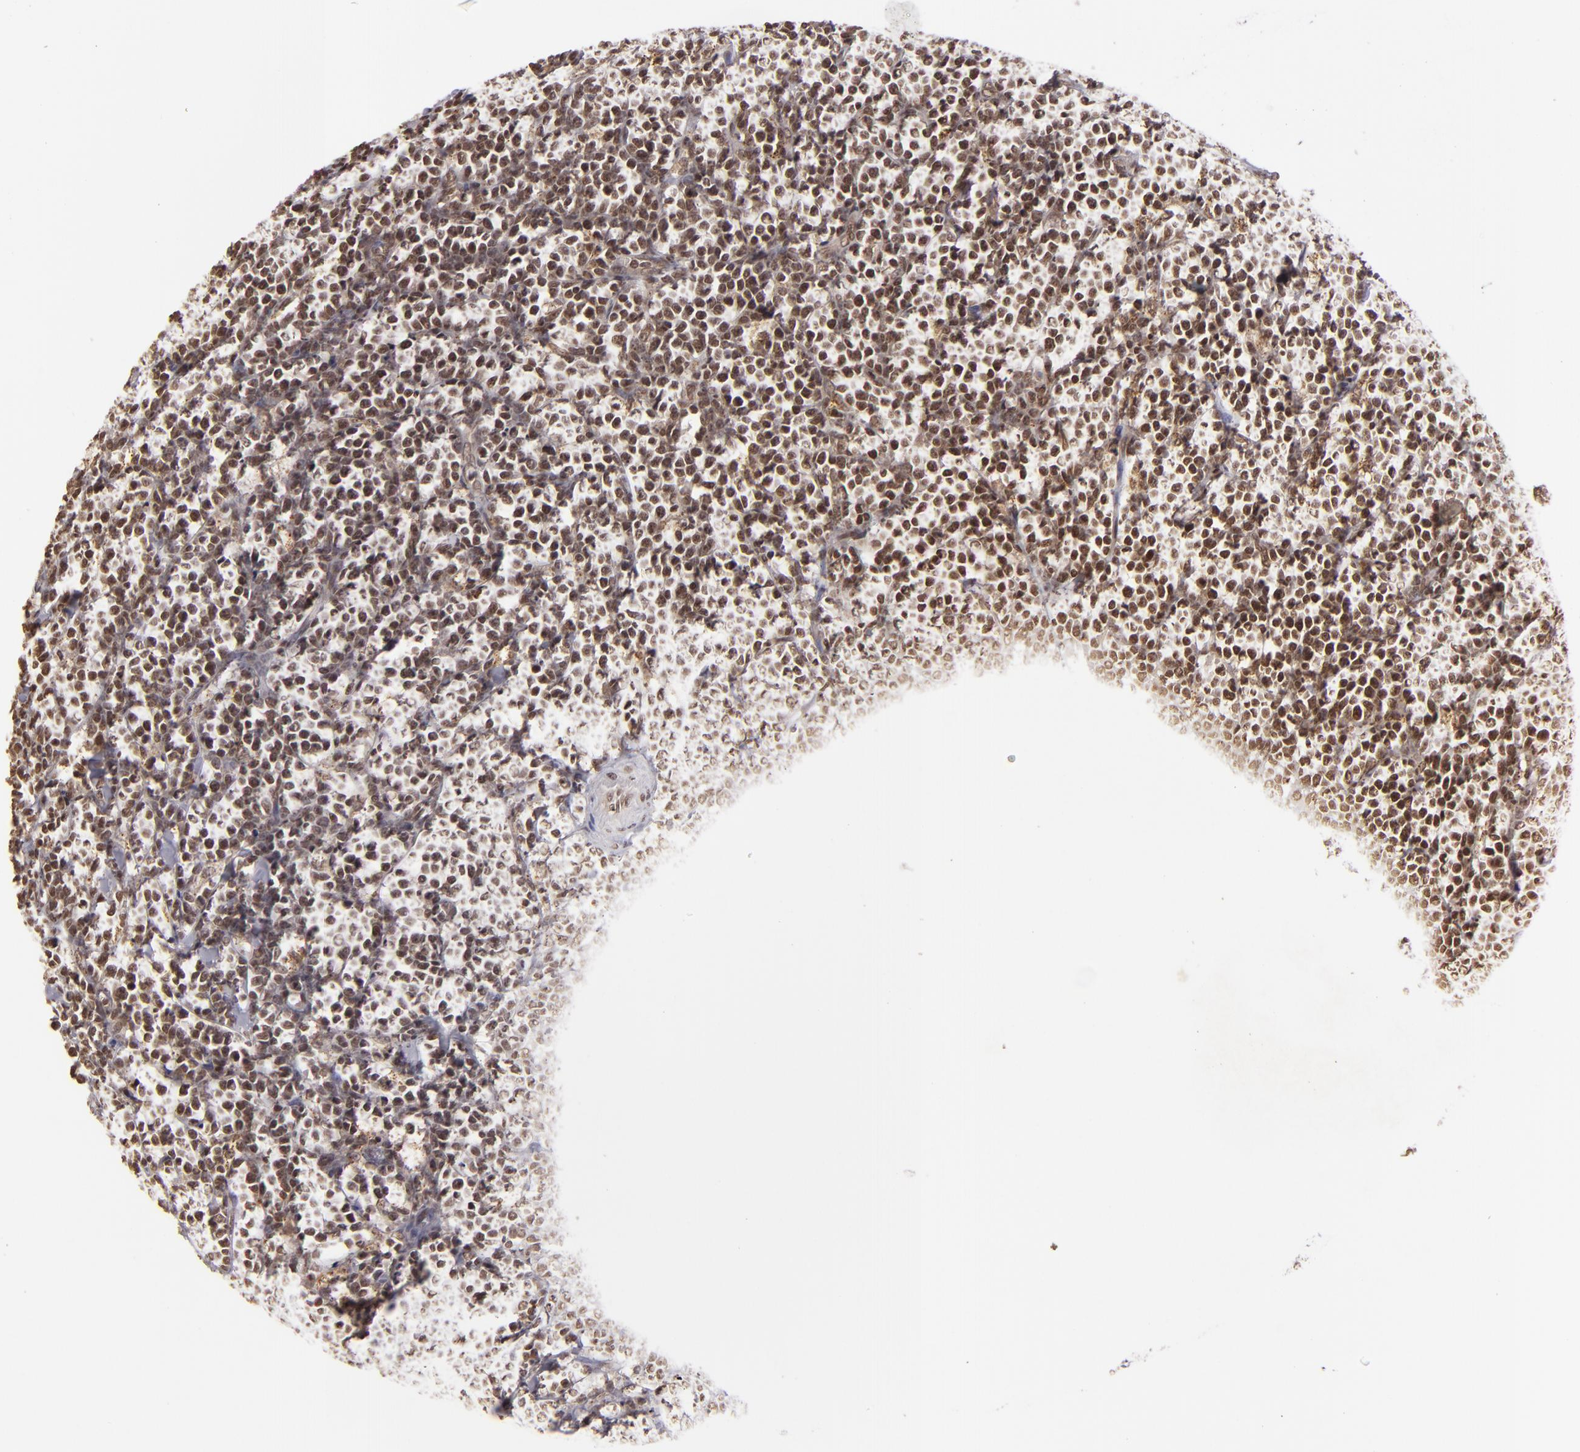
{"staining": {"intensity": "moderate", "quantity": "25%-75%", "location": "nuclear"}, "tissue": "lymphoma", "cell_type": "Tumor cells", "image_type": "cancer", "snomed": [{"axis": "morphology", "description": "Malignant lymphoma, non-Hodgkin's type, High grade"}, {"axis": "topography", "description": "Small intestine"}, {"axis": "topography", "description": "Colon"}], "caption": "DAB immunohistochemical staining of human high-grade malignant lymphoma, non-Hodgkin's type demonstrates moderate nuclear protein expression in about 25%-75% of tumor cells.", "gene": "CUL3", "patient": {"sex": "male", "age": 8}}